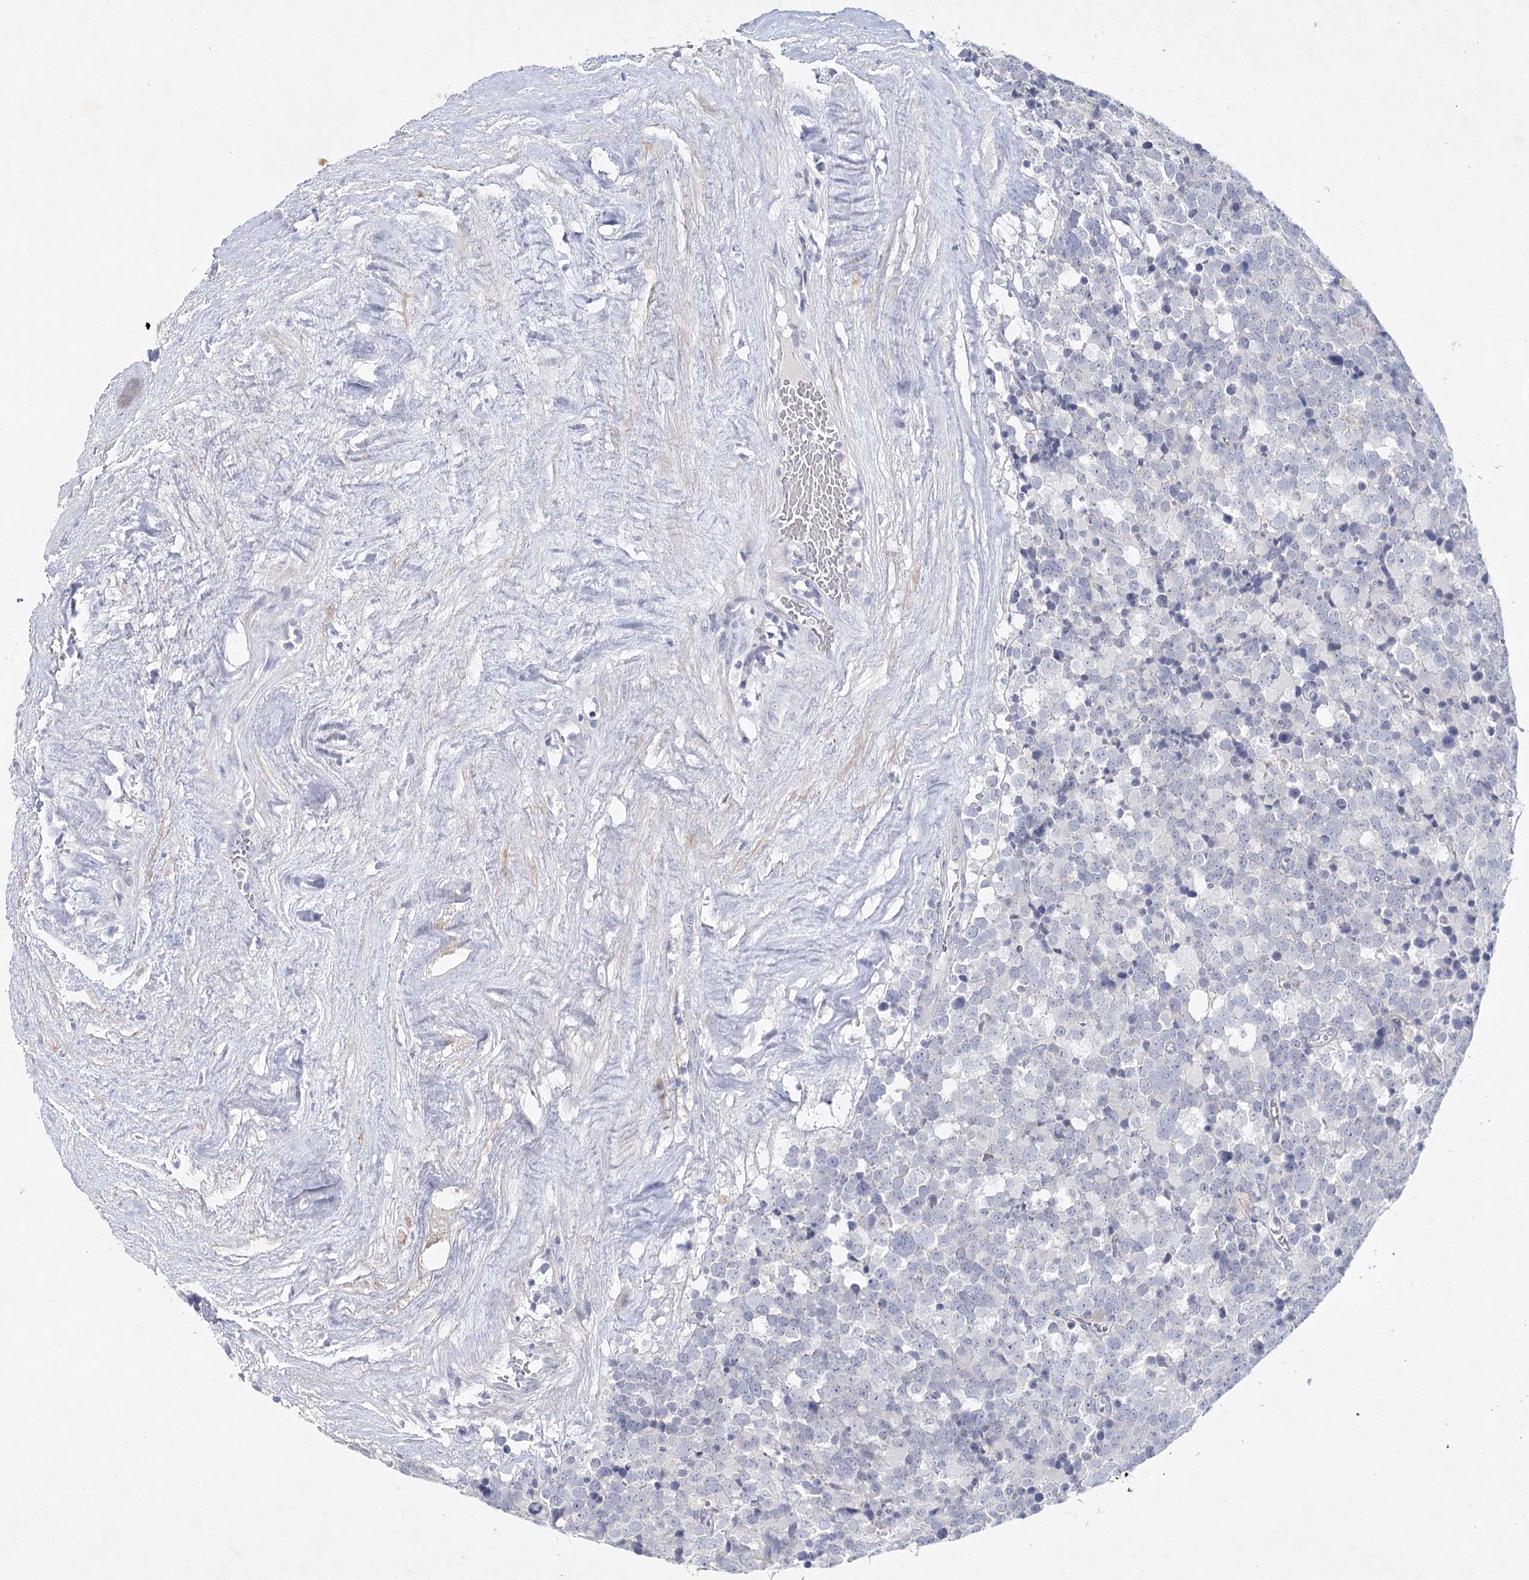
{"staining": {"intensity": "negative", "quantity": "none", "location": "none"}, "tissue": "testis cancer", "cell_type": "Tumor cells", "image_type": "cancer", "snomed": [{"axis": "morphology", "description": "Seminoma, NOS"}, {"axis": "topography", "description": "Testis"}], "caption": "IHC image of human testis cancer (seminoma) stained for a protein (brown), which demonstrates no staining in tumor cells.", "gene": "MAP3K13", "patient": {"sex": "male", "age": 71}}